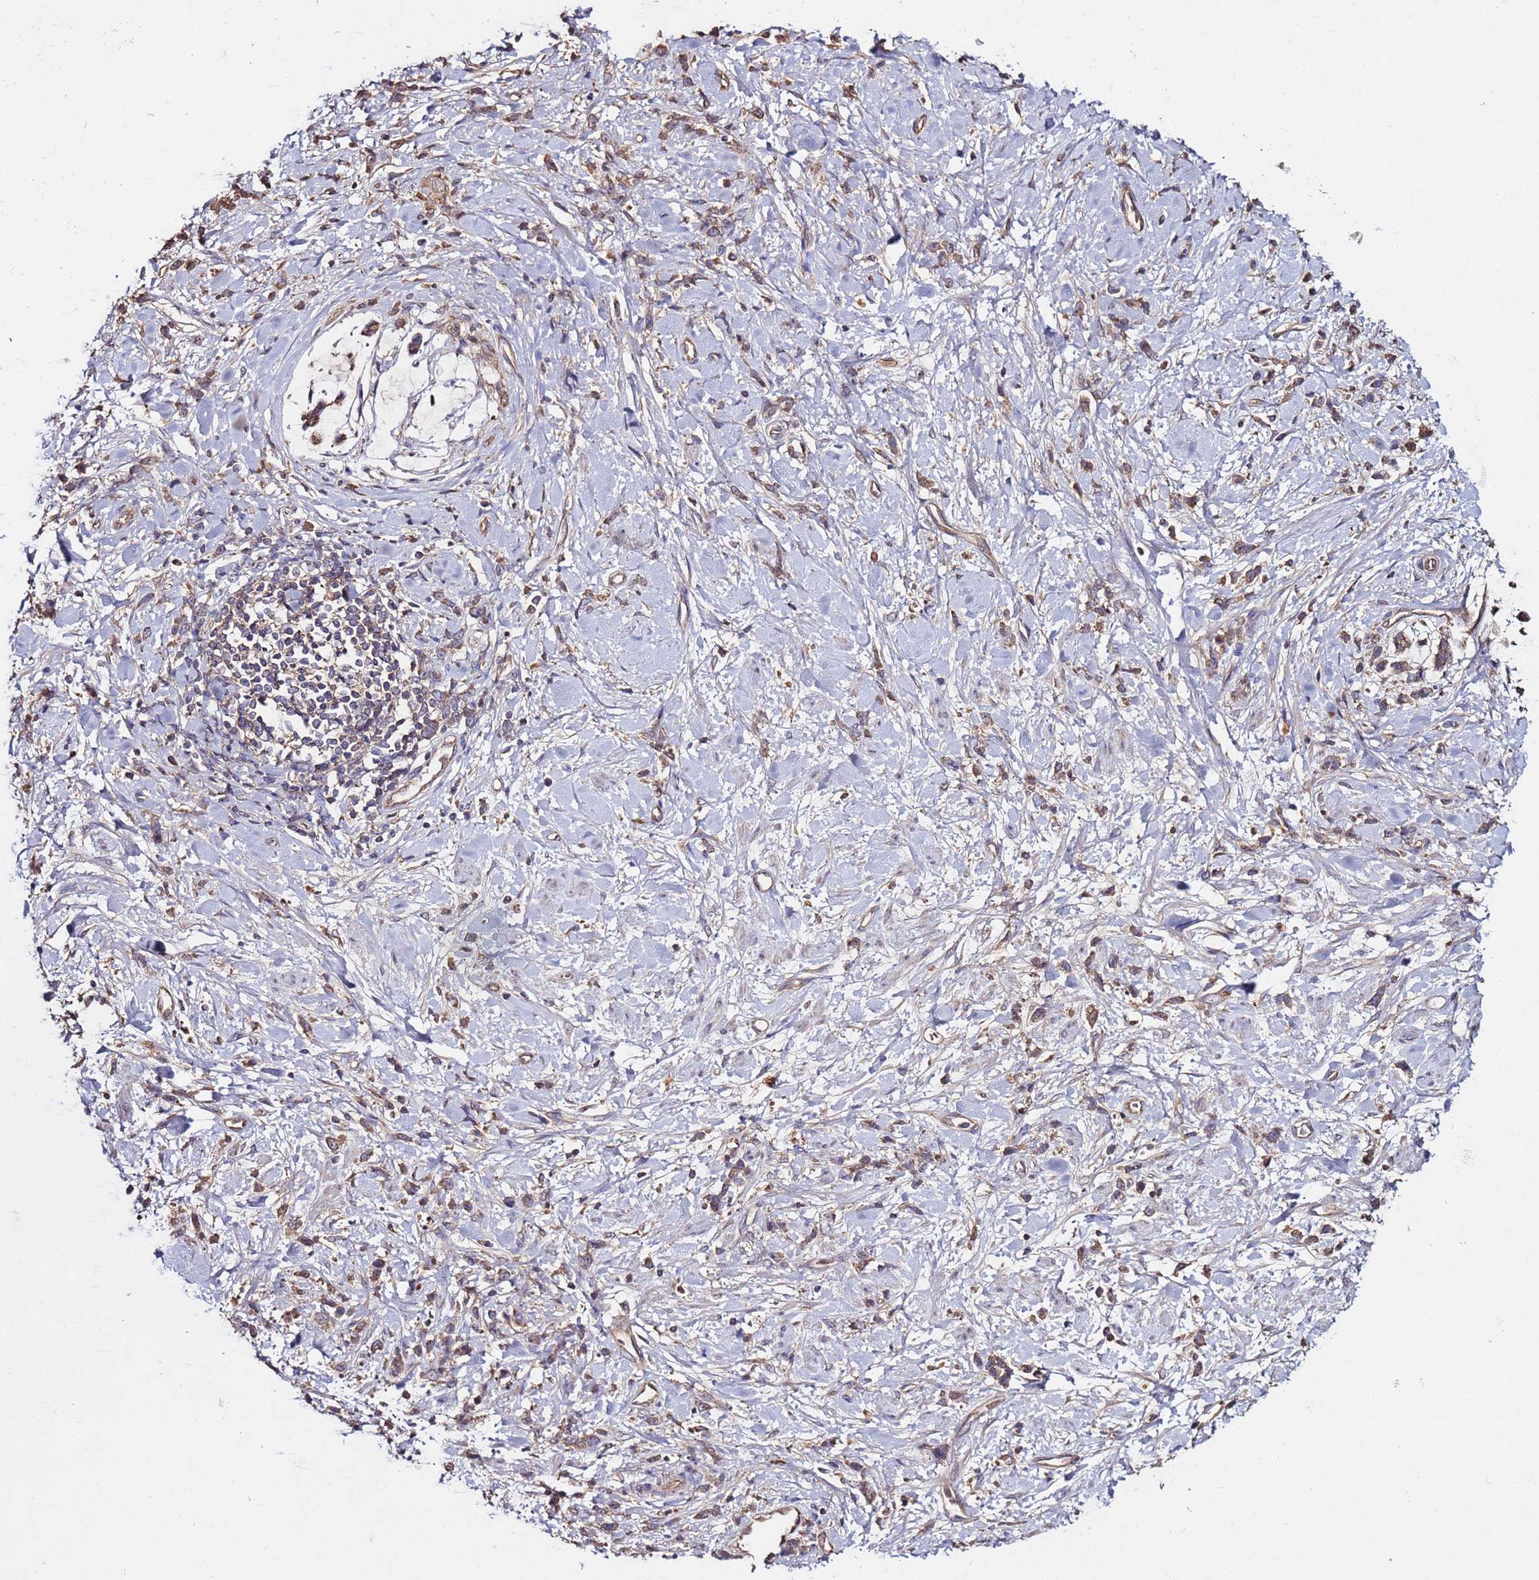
{"staining": {"intensity": "moderate", "quantity": "25%-75%", "location": "cytoplasmic/membranous"}, "tissue": "stomach cancer", "cell_type": "Tumor cells", "image_type": "cancer", "snomed": [{"axis": "morphology", "description": "Adenocarcinoma, NOS"}, {"axis": "topography", "description": "Stomach"}], "caption": "Protein positivity by immunohistochemistry (IHC) exhibits moderate cytoplasmic/membranous expression in approximately 25%-75% of tumor cells in stomach adenocarcinoma.", "gene": "RPS15A", "patient": {"sex": "female", "age": 60}}